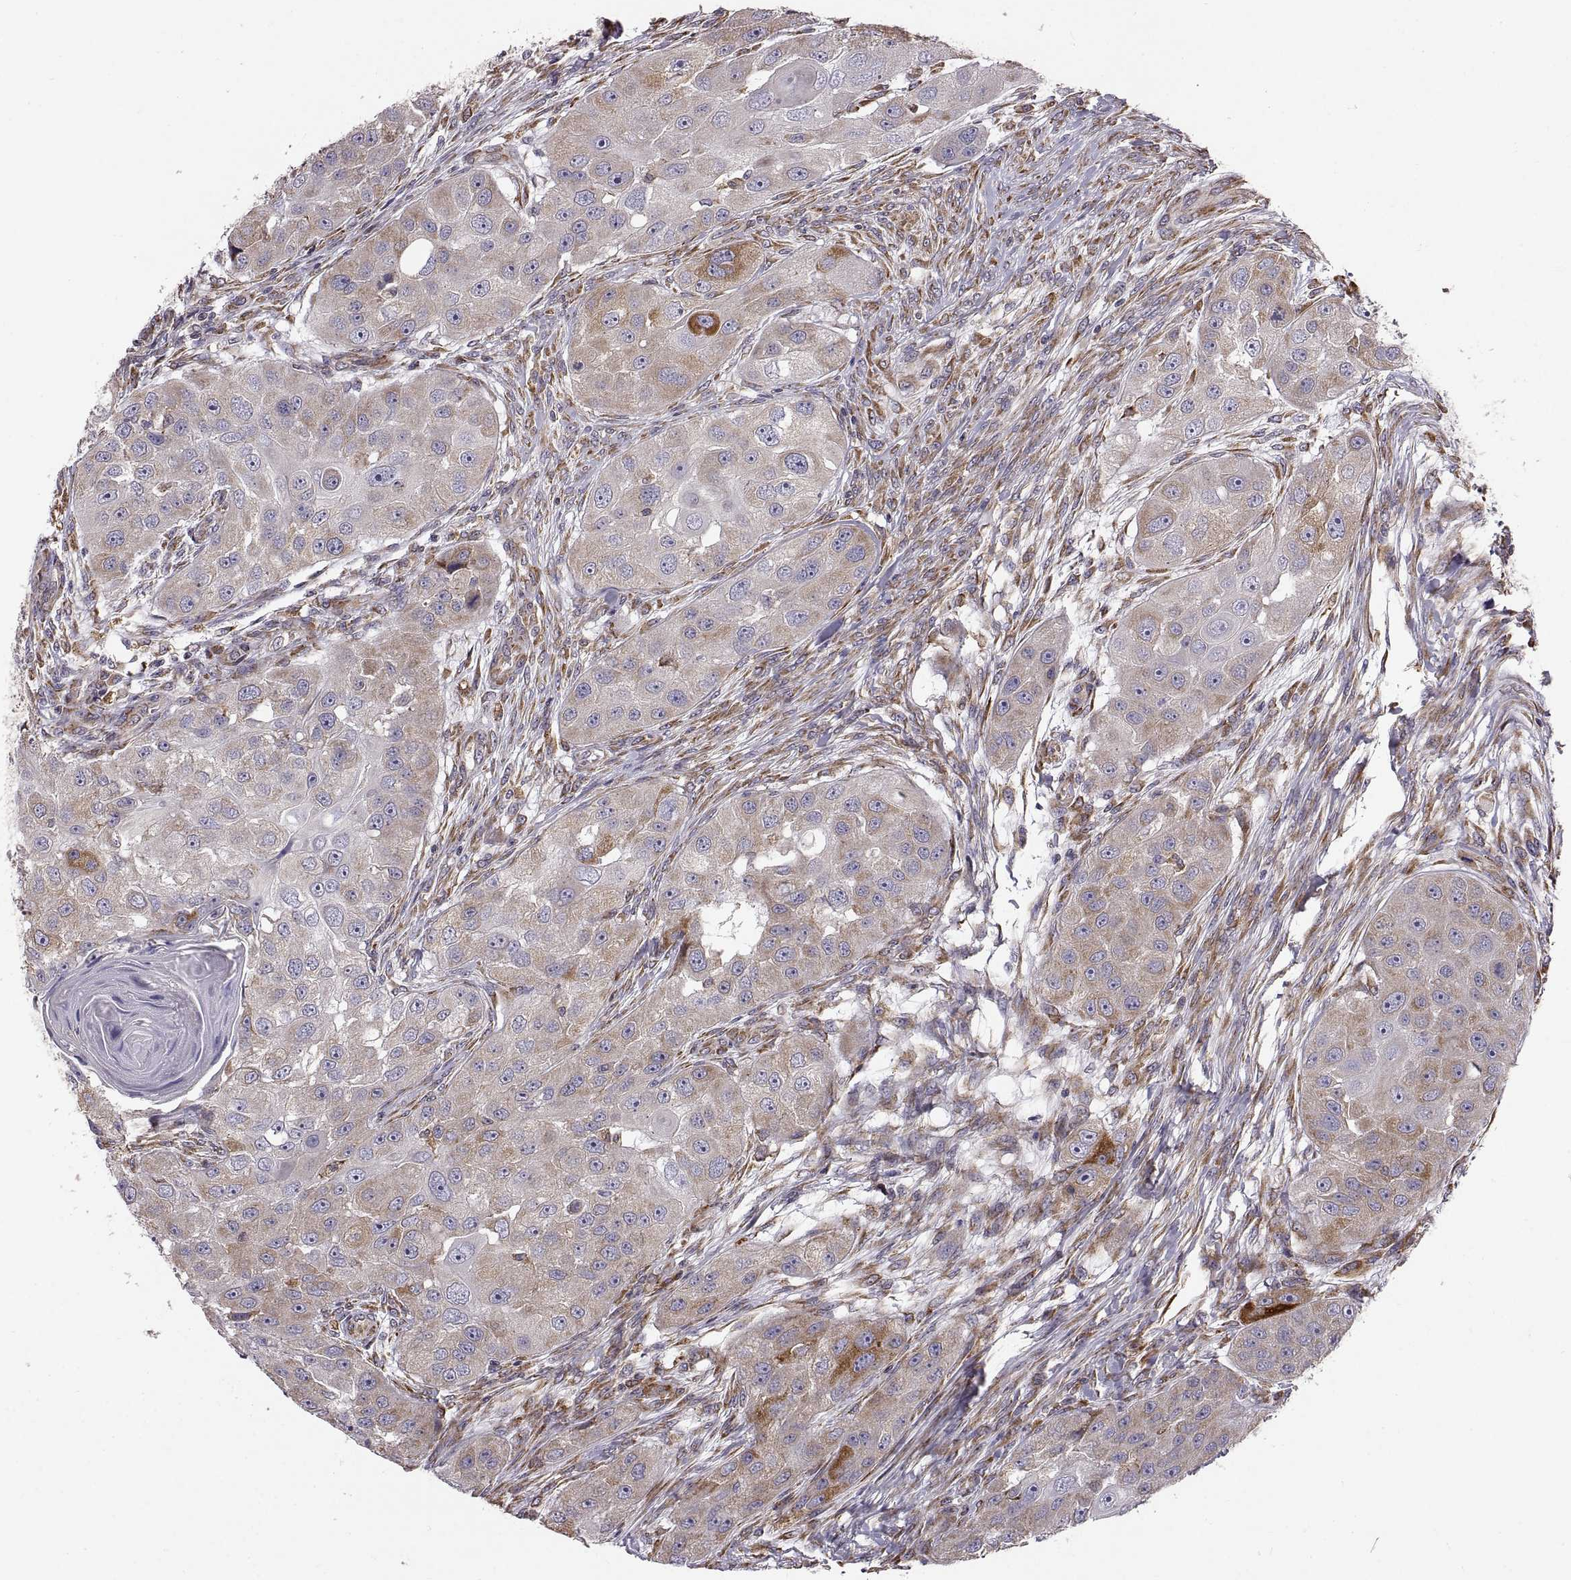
{"staining": {"intensity": "moderate", "quantity": "<25%", "location": "cytoplasmic/membranous"}, "tissue": "head and neck cancer", "cell_type": "Tumor cells", "image_type": "cancer", "snomed": [{"axis": "morphology", "description": "Squamous cell carcinoma, NOS"}, {"axis": "topography", "description": "Head-Neck"}], "caption": "Brown immunohistochemical staining in human head and neck cancer shows moderate cytoplasmic/membranous expression in about <25% of tumor cells.", "gene": "PLEKHB2", "patient": {"sex": "male", "age": 51}}